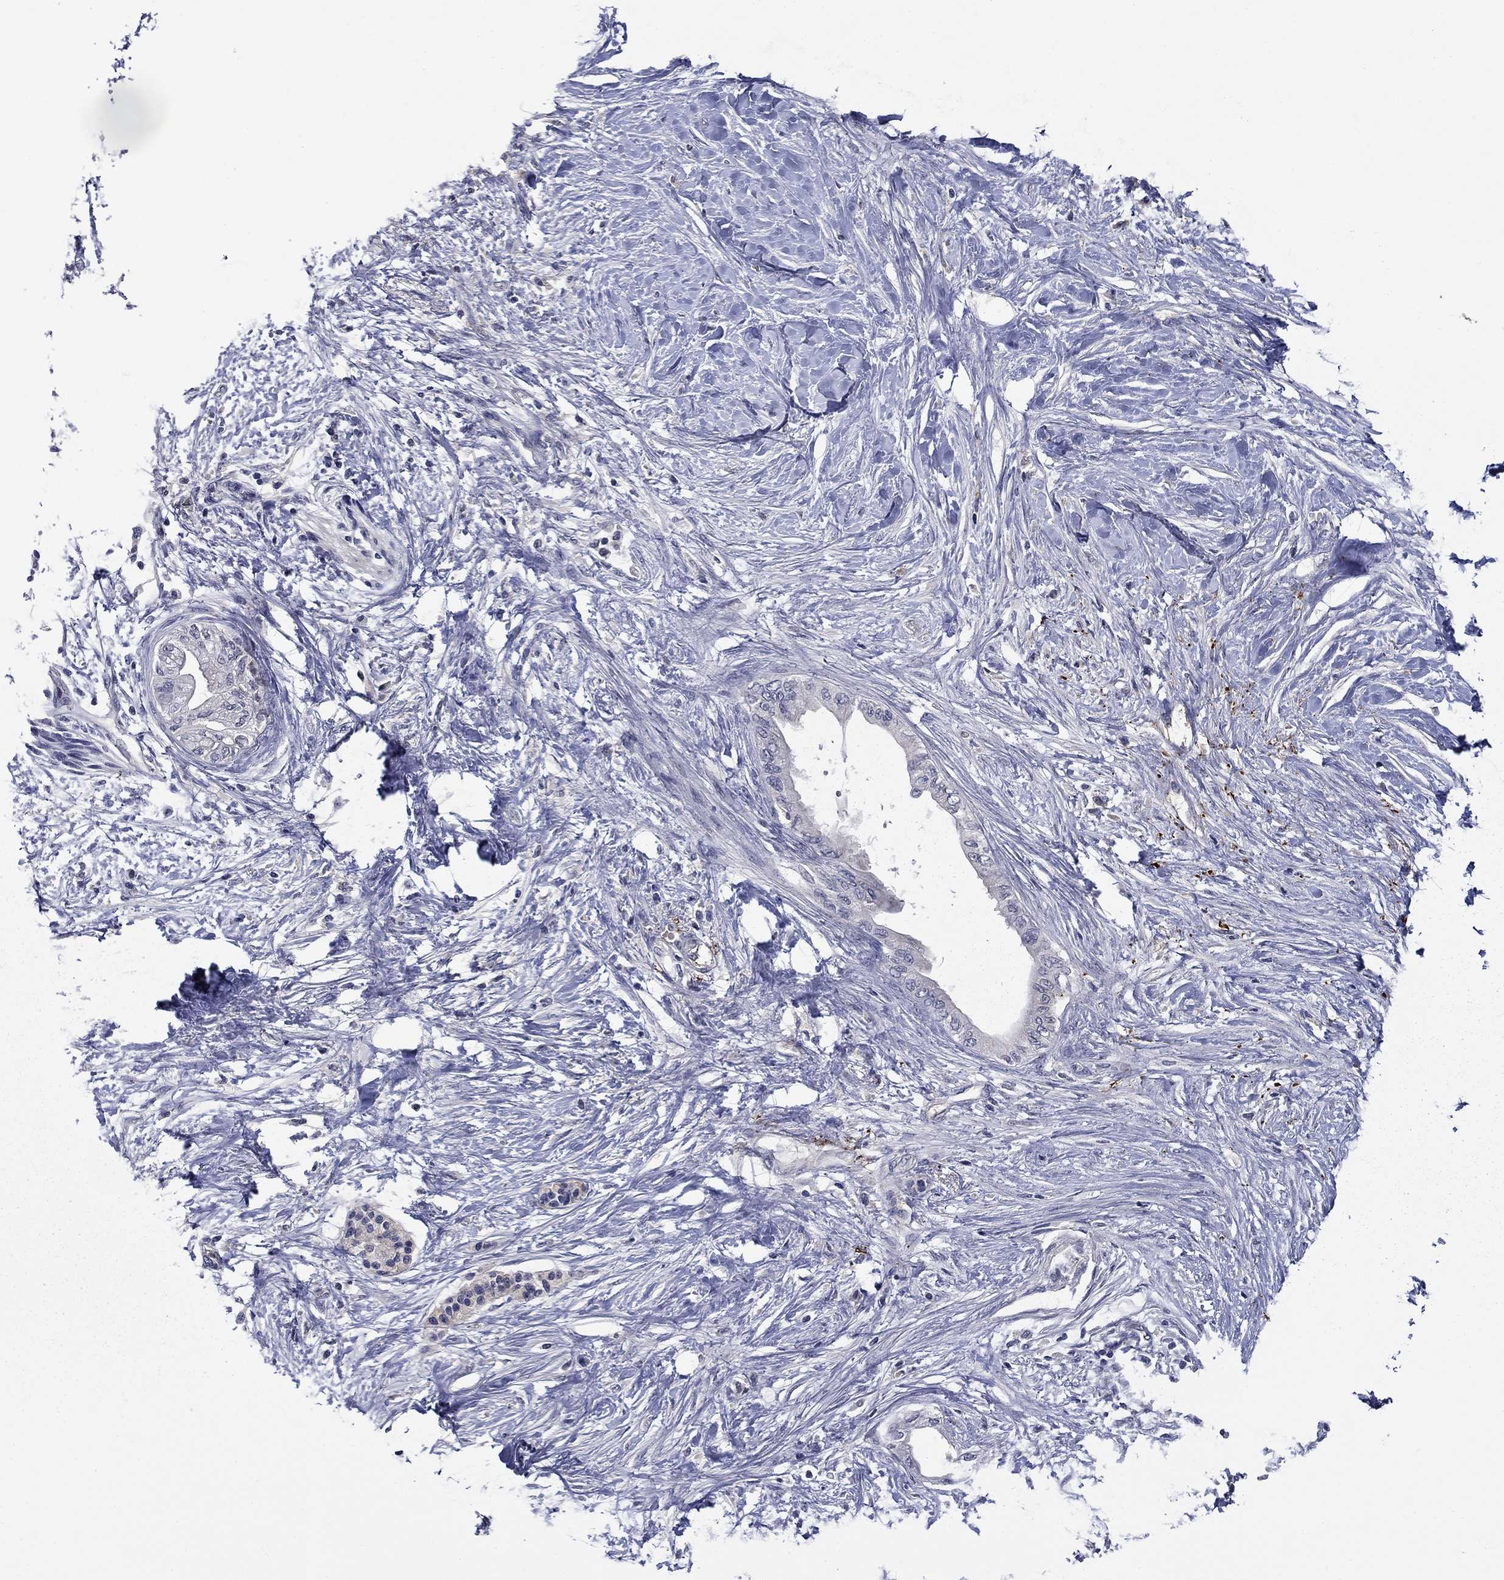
{"staining": {"intensity": "negative", "quantity": "none", "location": "none"}, "tissue": "pancreatic cancer", "cell_type": "Tumor cells", "image_type": "cancer", "snomed": [{"axis": "morphology", "description": "Normal tissue, NOS"}, {"axis": "morphology", "description": "Adenocarcinoma, NOS"}, {"axis": "topography", "description": "Pancreas"}, {"axis": "topography", "description": "Duodenum"}], "caption": "The IHC photomicrograph has no significant positivity in tumor cells of pancreatic cancer tissue.", "gene": "DDTL", "patient": {"sex": "female", "age": 60}}